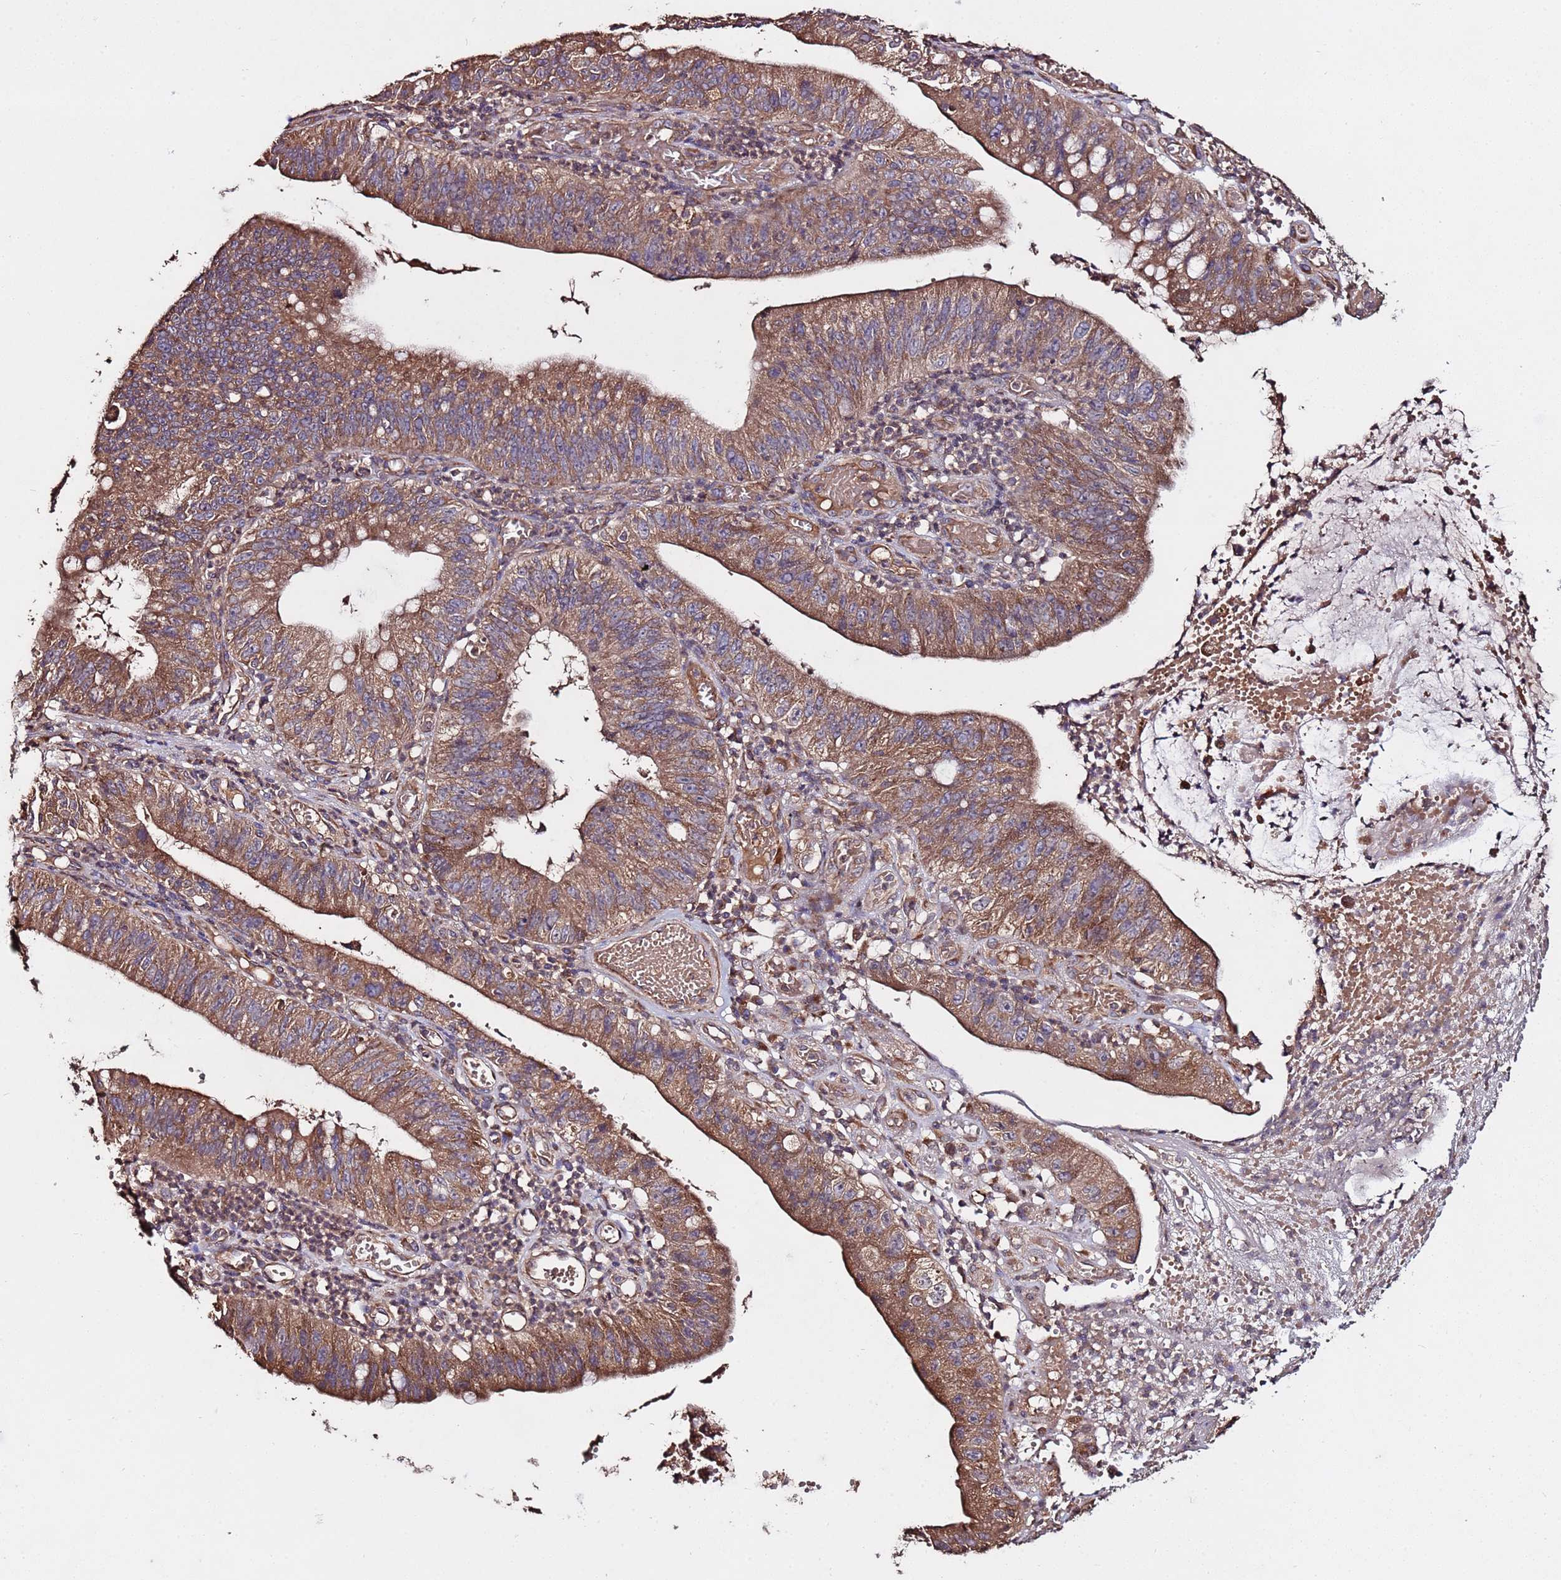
{"staining": {"intensity": "moderate", "quantity": ">75%", "location": "cytoplasmic/membranous"}, "tissue": "stomach cancer", "cell_type": "Tumor cells", "image_type": "cancer", "snomed": [{"axis": "morphology", "description": "Adenocarcinoma, NOS"}, {"axis": "topography", "description": "Stomach"}], "caption": "An immunohistochemistry (IHC) histopathology image of tumor tissue is shown. Protein staining in brown highlights moderate cytoplasmic/membranous positivity in stomach cancer (adenocarcinoma) within tumor cells.", "gene": "RPS15A", "patient": {"sex": "male", "age": 59}}